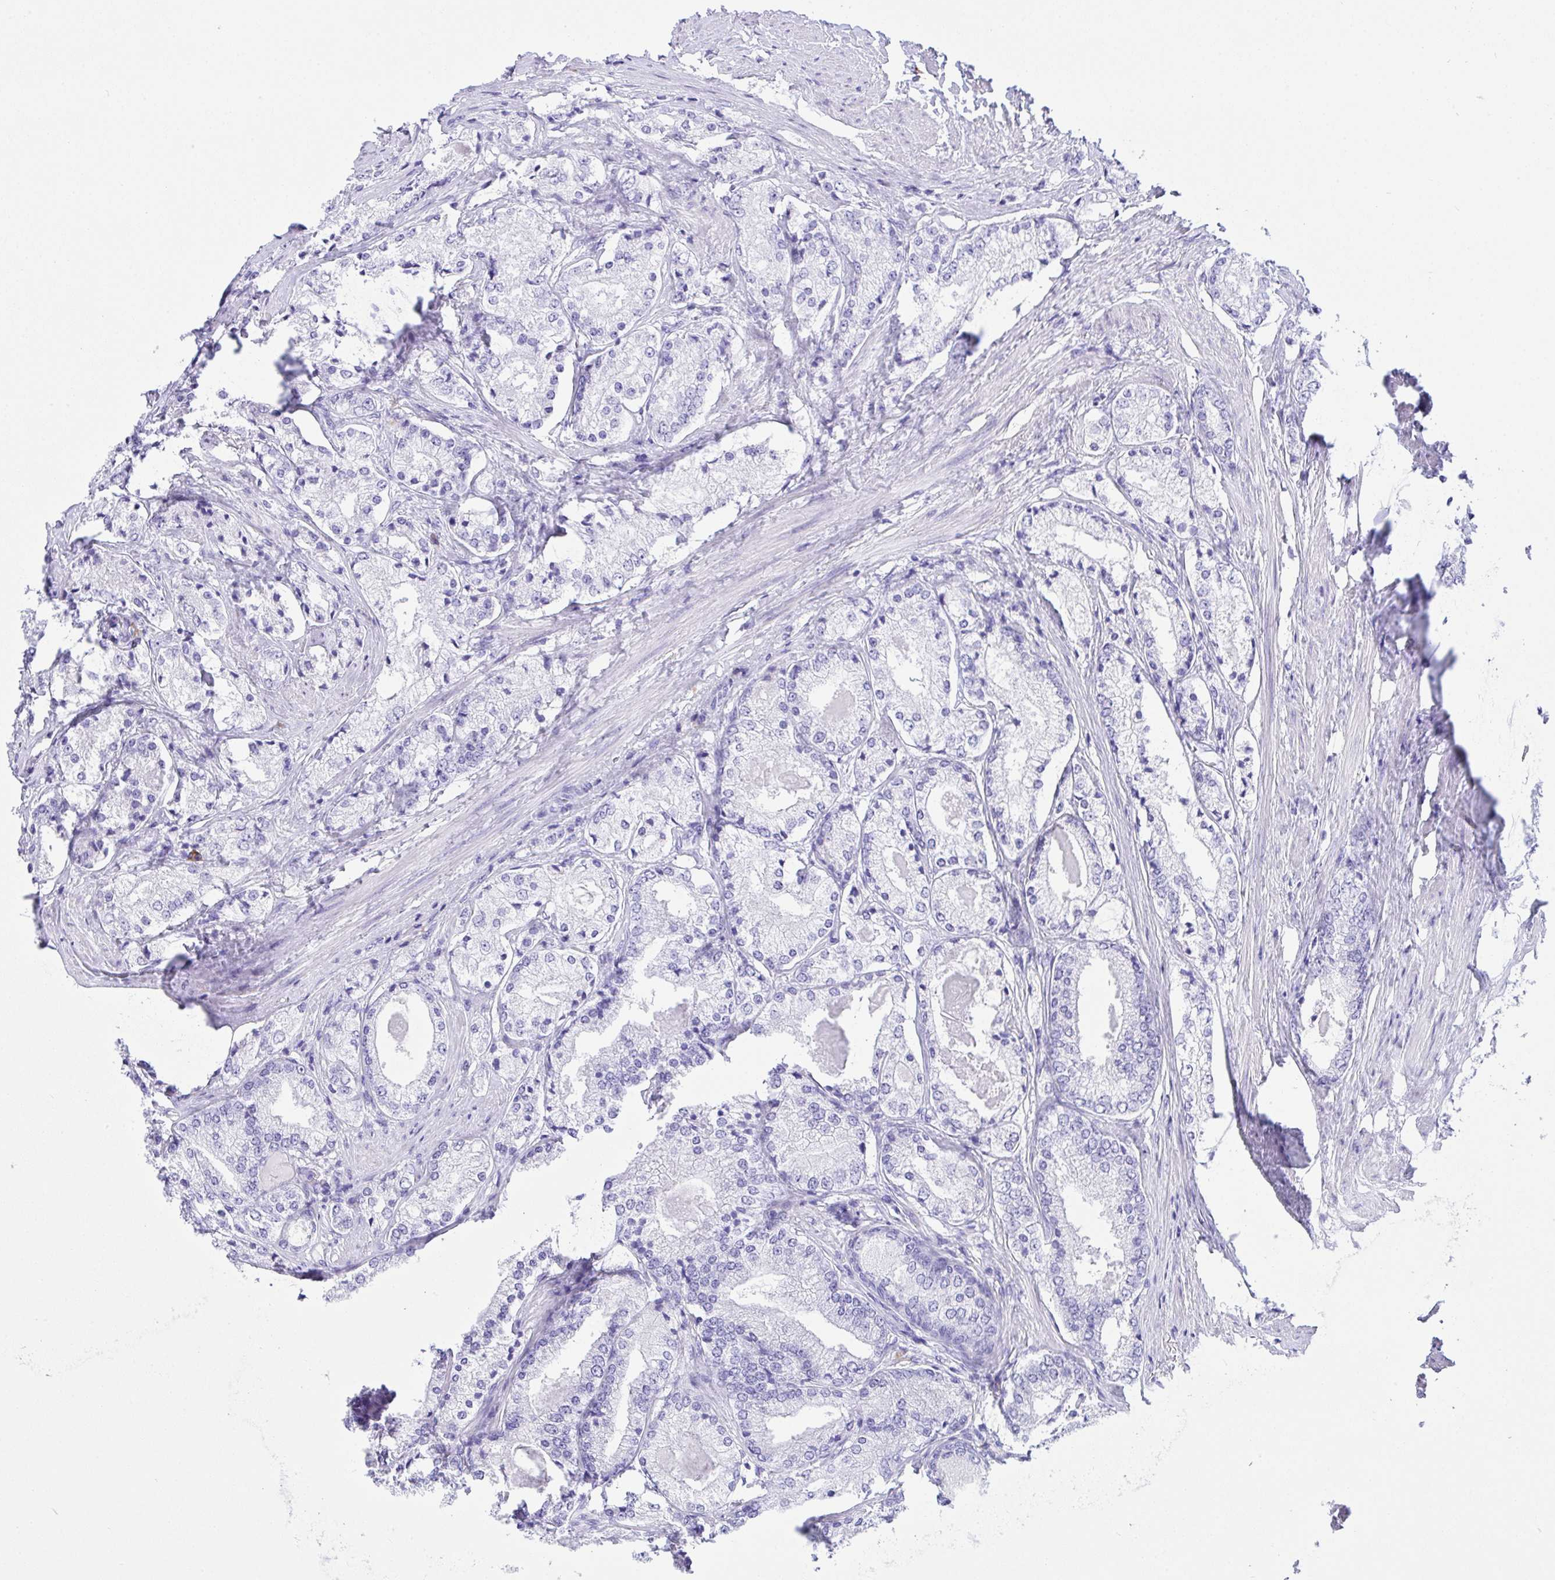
{"staining": {"intensity": "negative", "quantity": "none", "location": "none"}, "tissue": "prostate cancer", "cell_type": "Tumor cells", "image_type": "cancer", "snomed": [{"axis": "morphology", "description": "Adenocarcinoma, NOS"}, {"axis": "morphology", "description": "Adenocarcinoma, Low grade"}, {"axis": "topography", "description": "Prostate"}], "caption": "Tumor cells are negative for brown protein staining in low-grade adenocarcinoma (prostate).", "gene": "BEST4", "patient": {"sex": "male", "age": 68}}